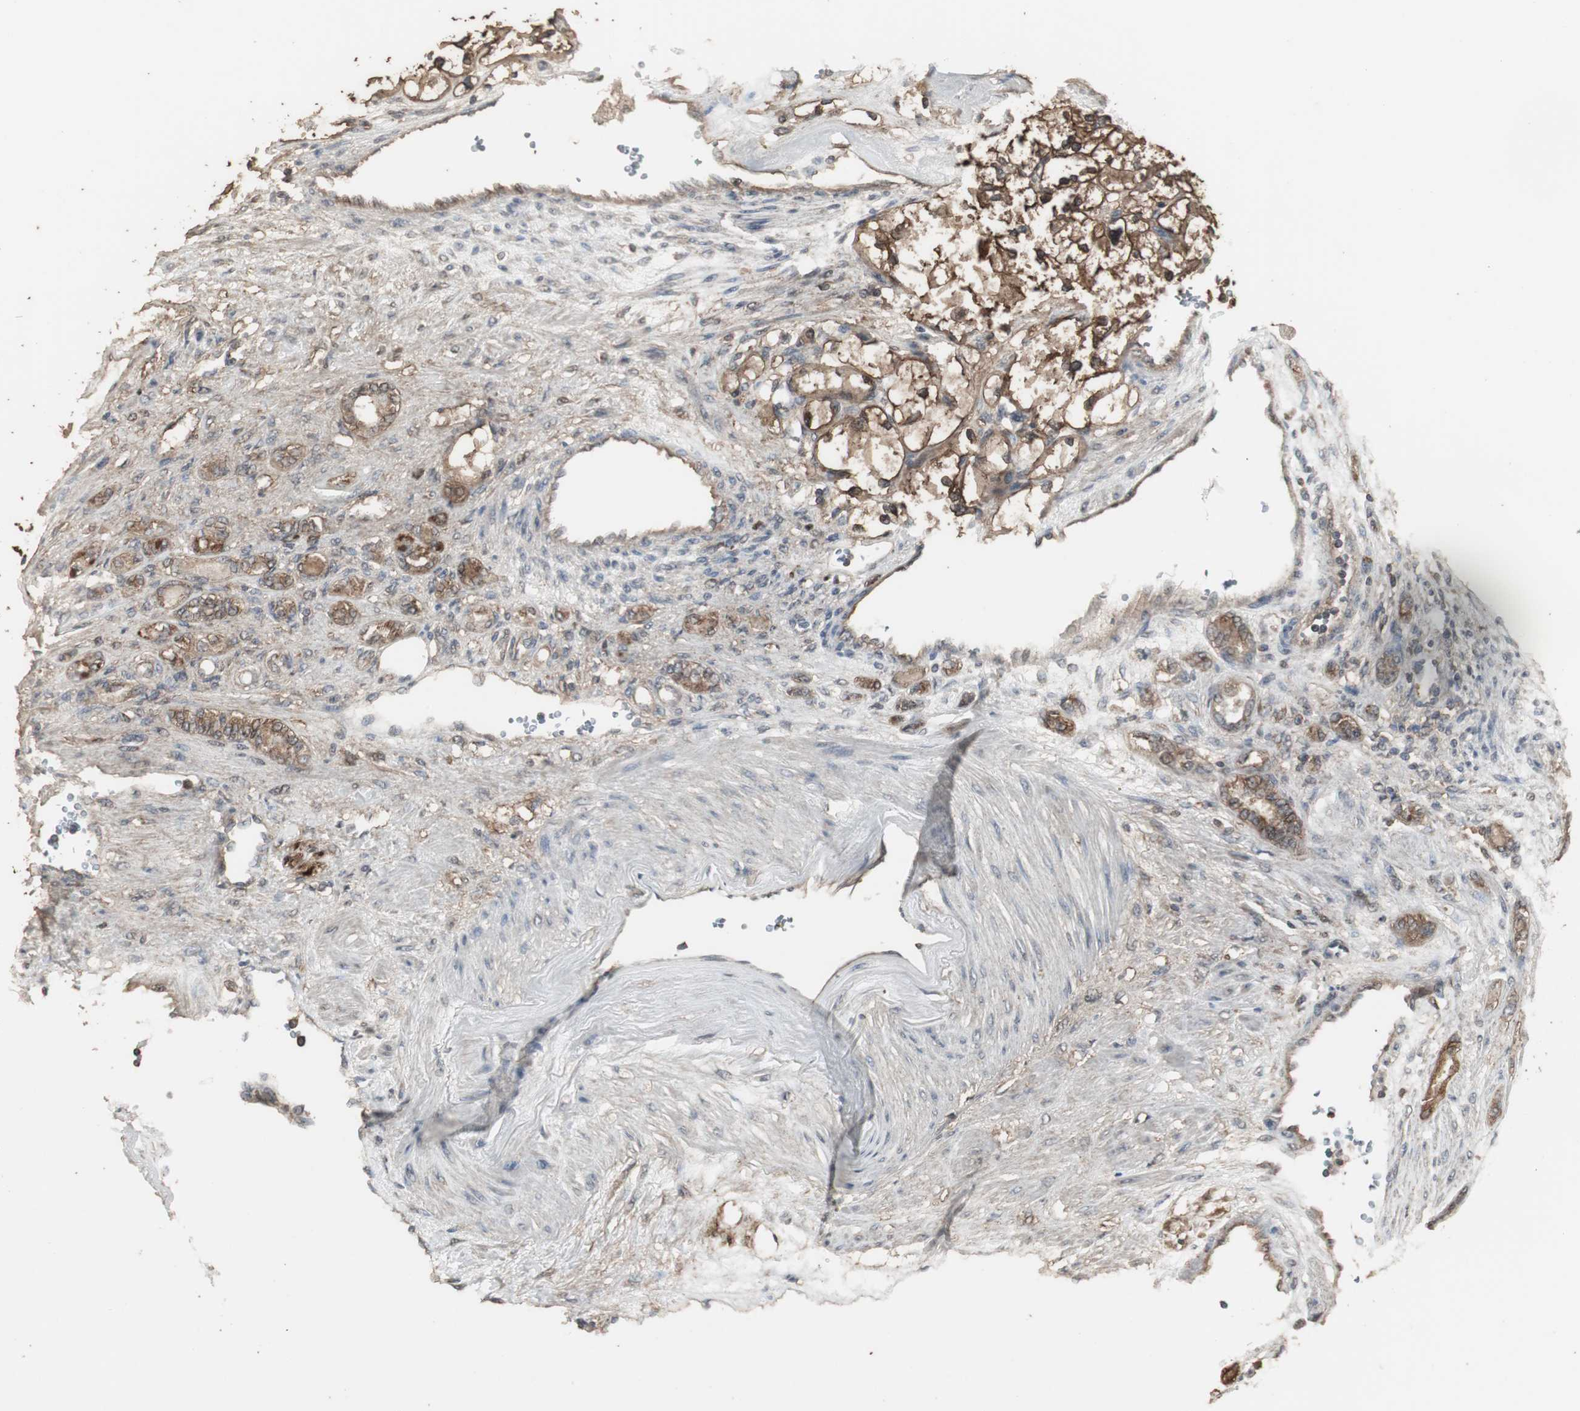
{"staining": {"intensity": "strong", "quantity": ">75%", "location": "cytoplasmic/membranous"}, "tissue": "renal cancer", "cell_type": "Tumor cells", "image_type": "cancer", "snomed": [{"axis": "morphology", "description": "Adenocarcinoma, NOS"}, {"axis": "topography", "description": "Kidney"}], "caption": "Protein expression analysis of renal cancer (adenocarcinoma) reveals strong cytoplasmic/membranous expression in approximately >75% of tumor cells.", "gene": "HPRT1", "patient": {"sex": "female", "age": 83}}